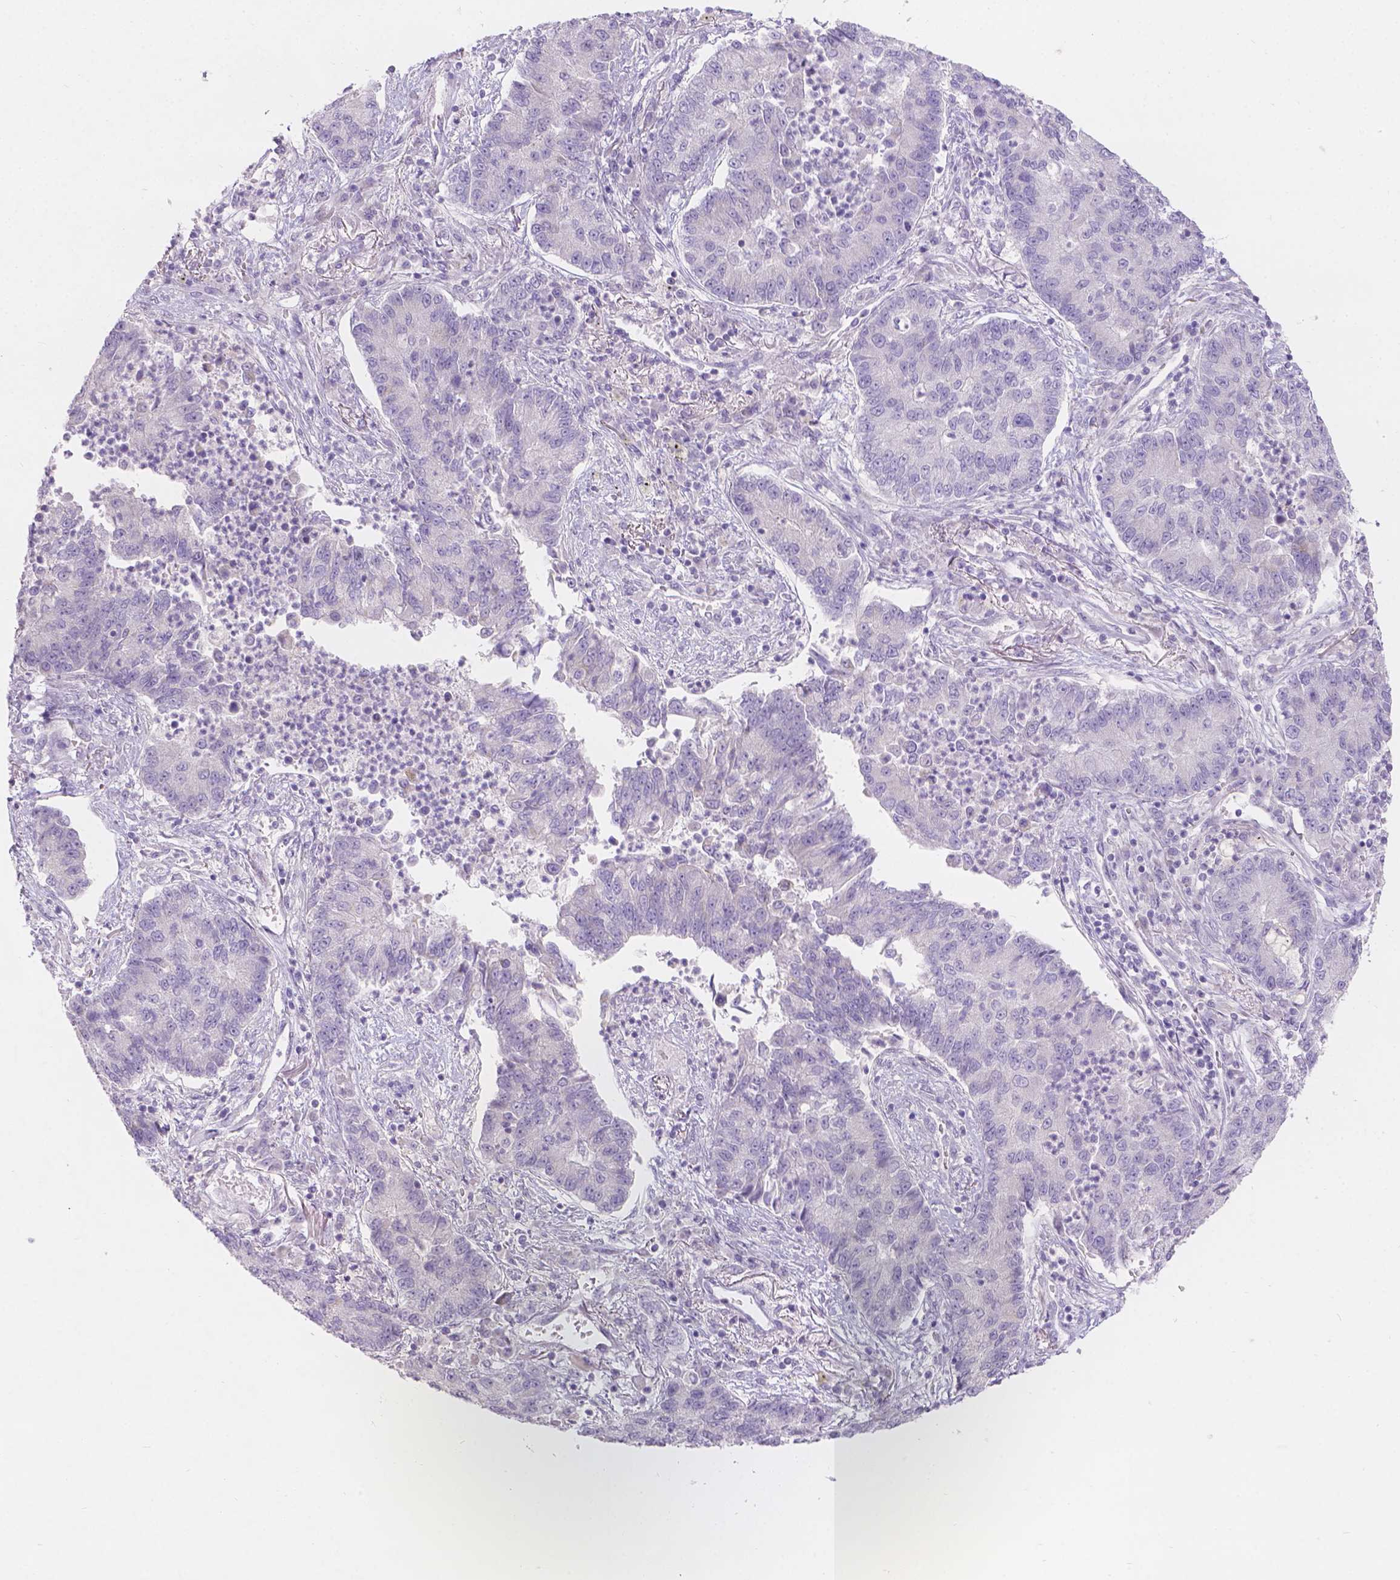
{"staining": {"intensity": "negative", "quantity": "none", "location": "none"}, "tissue": "lung cancer", "cell_type": "Tumor cells", "image_type": "cancer", "snomed": [{"axis": "morphology", "description": "Adenocarcinoma, NOS"}, {"axis": "topography", "description": "Lung"}], "caption": "Human adenocarcinoma (lung) stained for a protein using immunohistochemistry (IHC) demonstrates no expression in tumor cells.", "gene": "HTN3", "patient": {"sex": "female", "age": 57}}